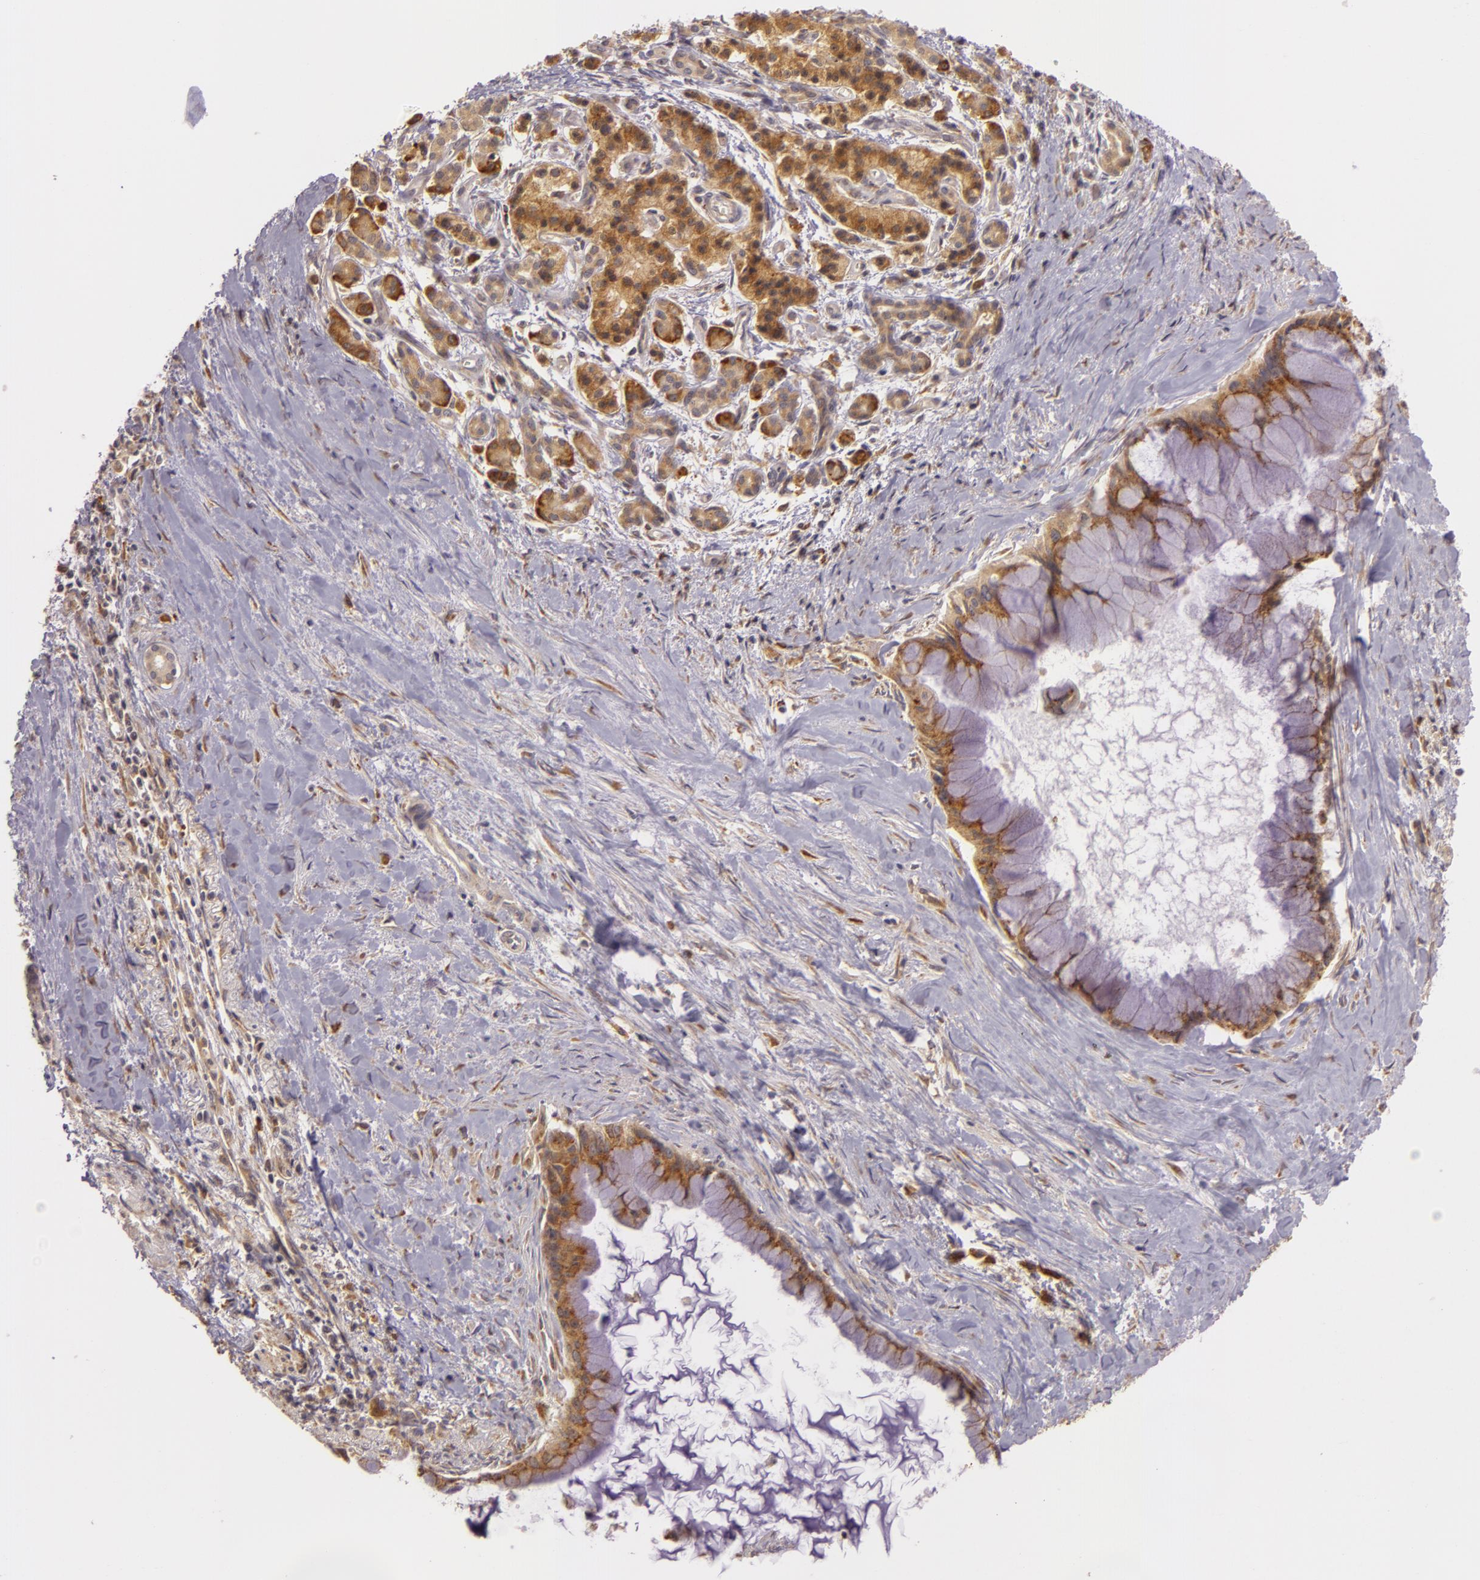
{"staining": {"intensity": "moderate", "quantity": ">75%", "location": "cytoplasmic/membranous"}, "tissue": "pancreatic cancer", "cell_type": "Tumor cells", "image_type": "cancer", "snomed": [{"axis": "morphology", "description": "Adenocarcinoma, NOS"}, {"axis": "topography", "description": "Pancreas"}], "caption": "Approximately >75% of tumor cells in human adenocarcinoma (pancreatic) demonstrate moderate cytoplasmic/membranous protein expression as visualized by brown immunohistochemical staining.", "gene": "PPP1R3F", "patient": {"sex": "male", "age": 59}}